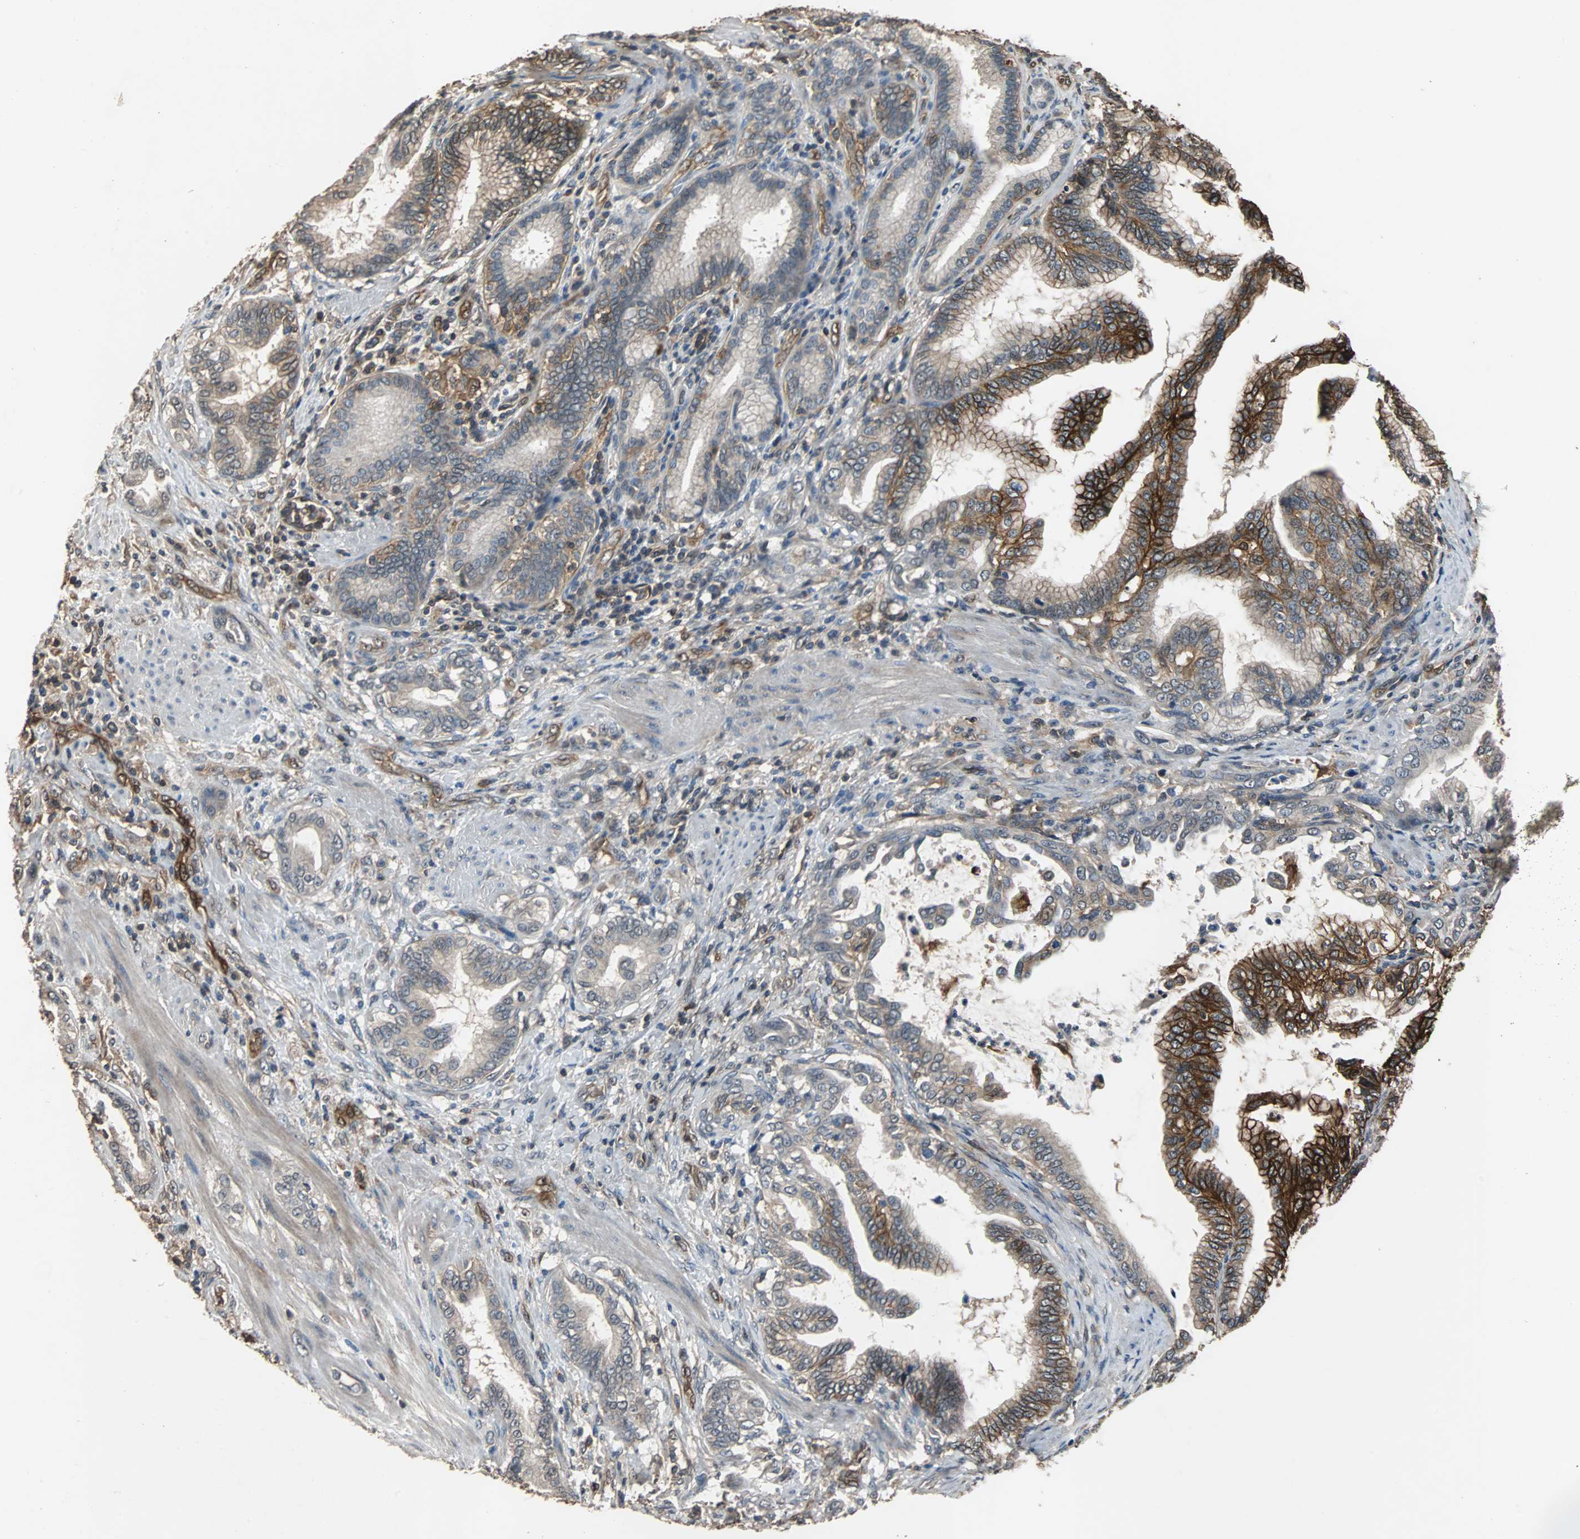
{"staining": {"intensity": "strong", "quantity": "25%-75%", "location": "cytoplasmic/membranous"}, "tissue": "pancreatic cancer", "cell_type": "Tumor cells", "image_type": "cancer", "snomed": [{"axis": "morphology", "description": "Adenocarcinoma, NOS"}, {"axis": "topography", "description": "Pancreas"}], "caption": "Pancreatic cancer (adenocarcinoma) stained with a brown dye displays strong cytoplasmic/membranous positive expression in approximately 25%-75% of tumor cells.", "gene": "NDRG1", "patient": {"sex": "female", "age": 64}}